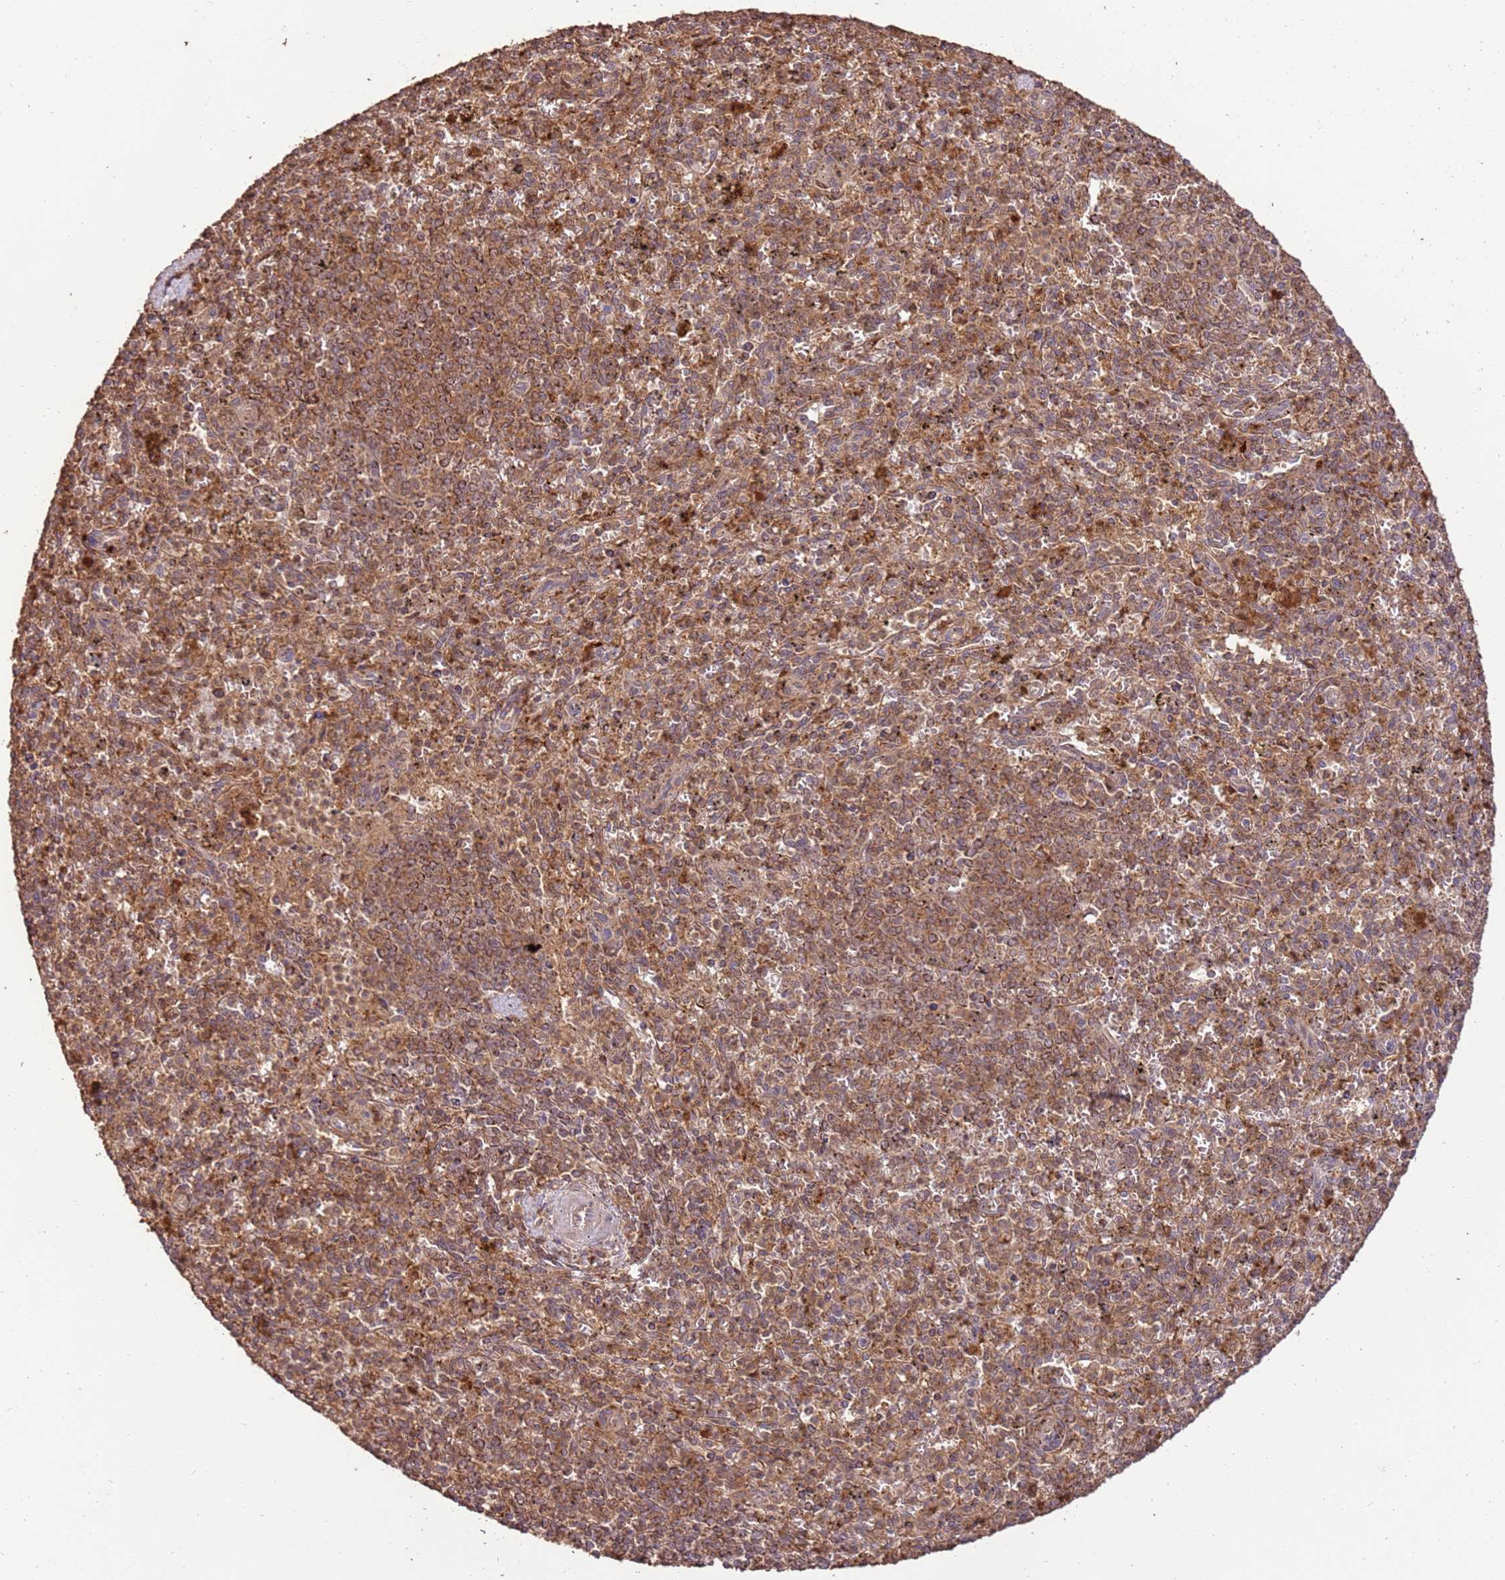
{"staining": {"intensity": "moderate", "quantity": "25%-75%", "location": "cytoplasmic/membranous"}, "tissue": "spleen", "cell_type": "Cells in red pulp", "image_type": "normal", "snomed": [{"axis": "morphology", "description": "Normal tissue, NOS"}, {"axis": "topography", "description": "Spleen"}], "caption": "This photomicrograph shows normal spleen stained with IHC to label a protein in brown. The cytoplasmic/membranous of cells in red pulp show moderate positivity for the protein. Nuclei are counter-stained blue.", "gene": "LRRC28", "patient": {"sex": "male", "age": 72}}